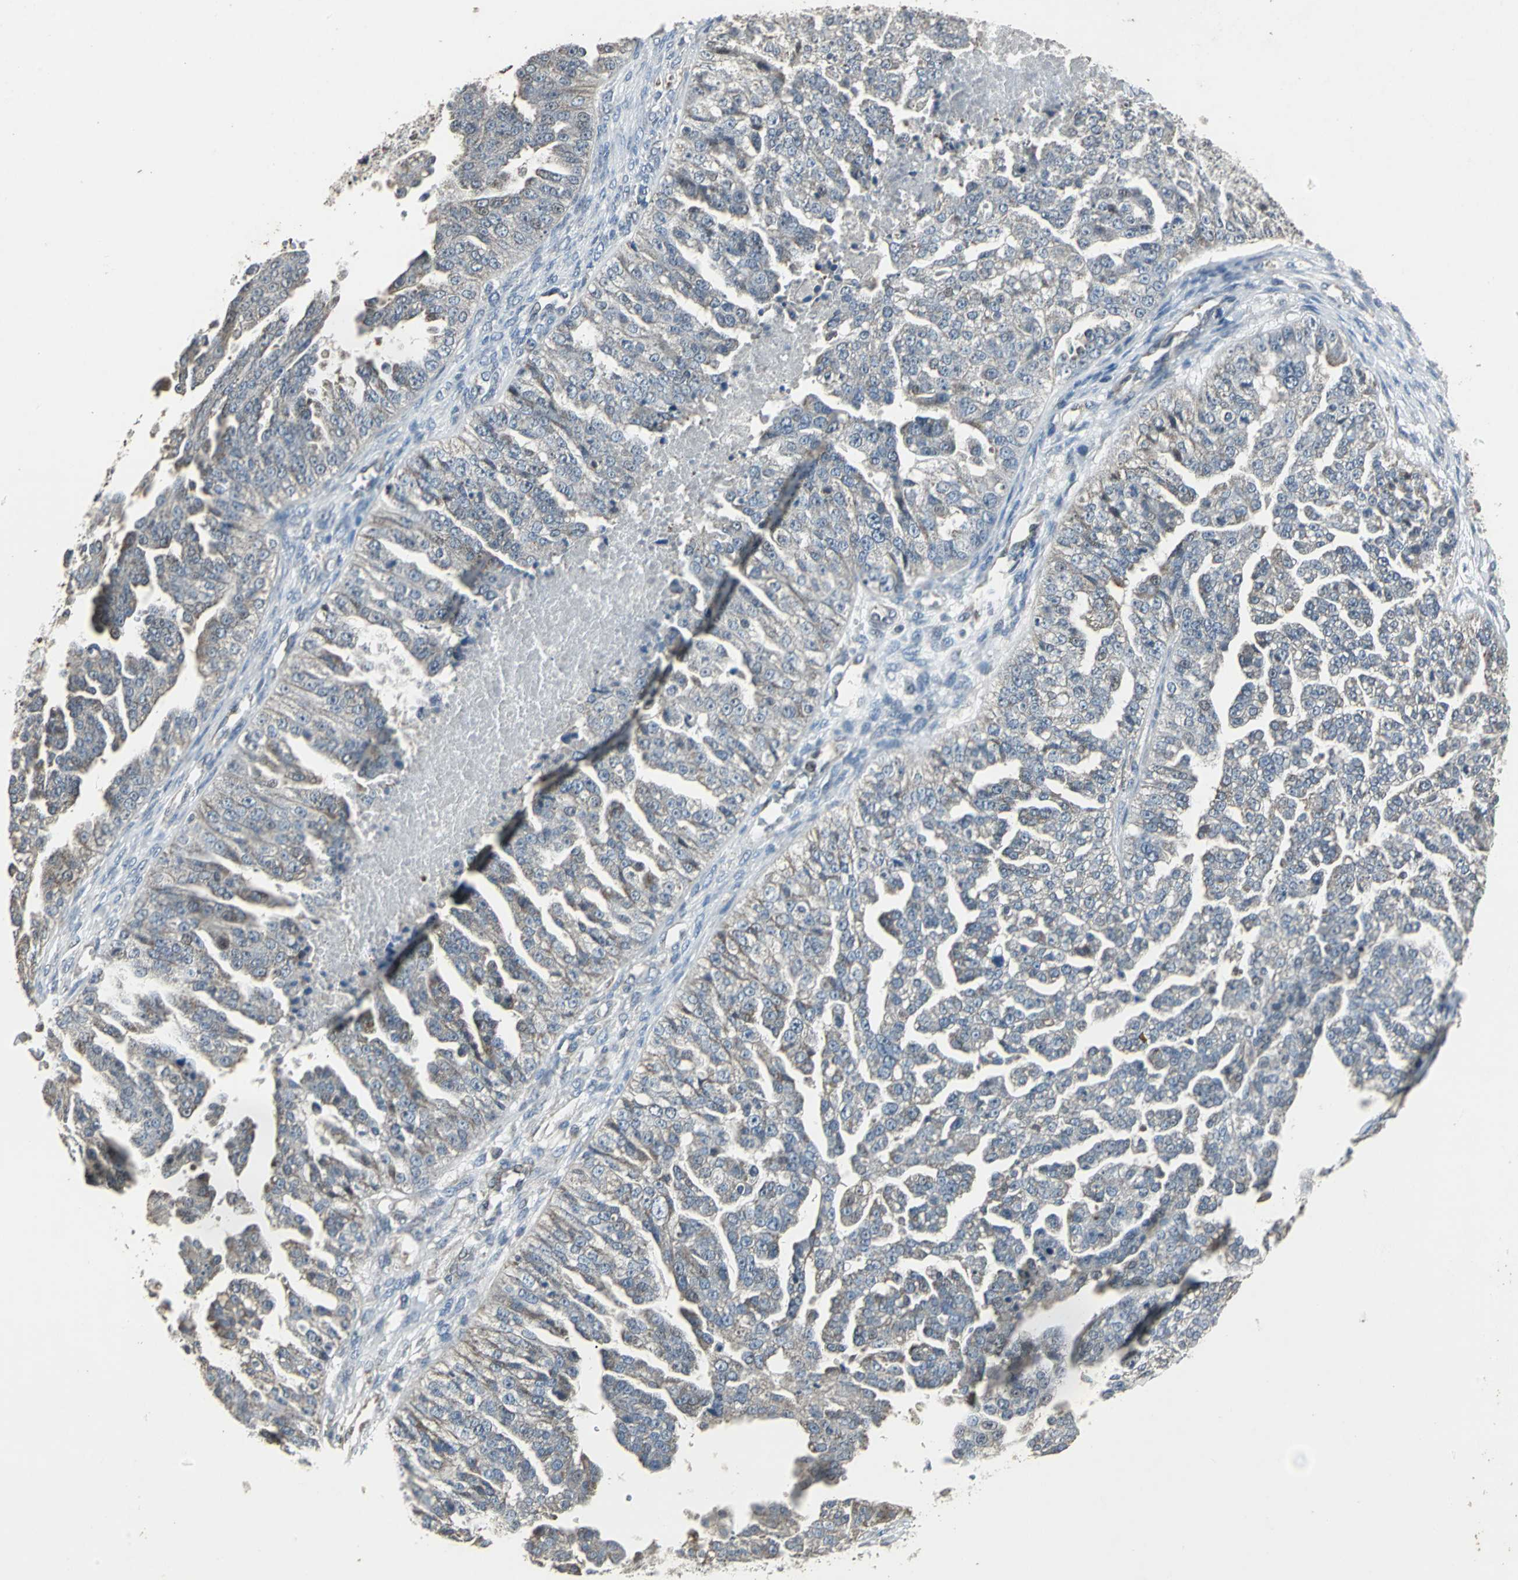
{"staining": {"intensity": "weak", "quantity": "25%-75%", "location": "cytoplasmic/membranous"}, "tissue": "ovarian cancer", "cell_type": "Tumor cells", "image_type": "cancer", "snomed": [{"axis": "morphology", "description": "Carcinoma, NOS"}, {"axis": "topography", "description": "Soft tissue"}, {"axis": "topography", "description": "Ovary"}], "caption": "Ovarian carcinoma stained for a protein displays weak cytoplasmic/membranous positivity in tumor cells.", "gene": "DNAJB4", "patient": {"sex": "female", "age": 54}}